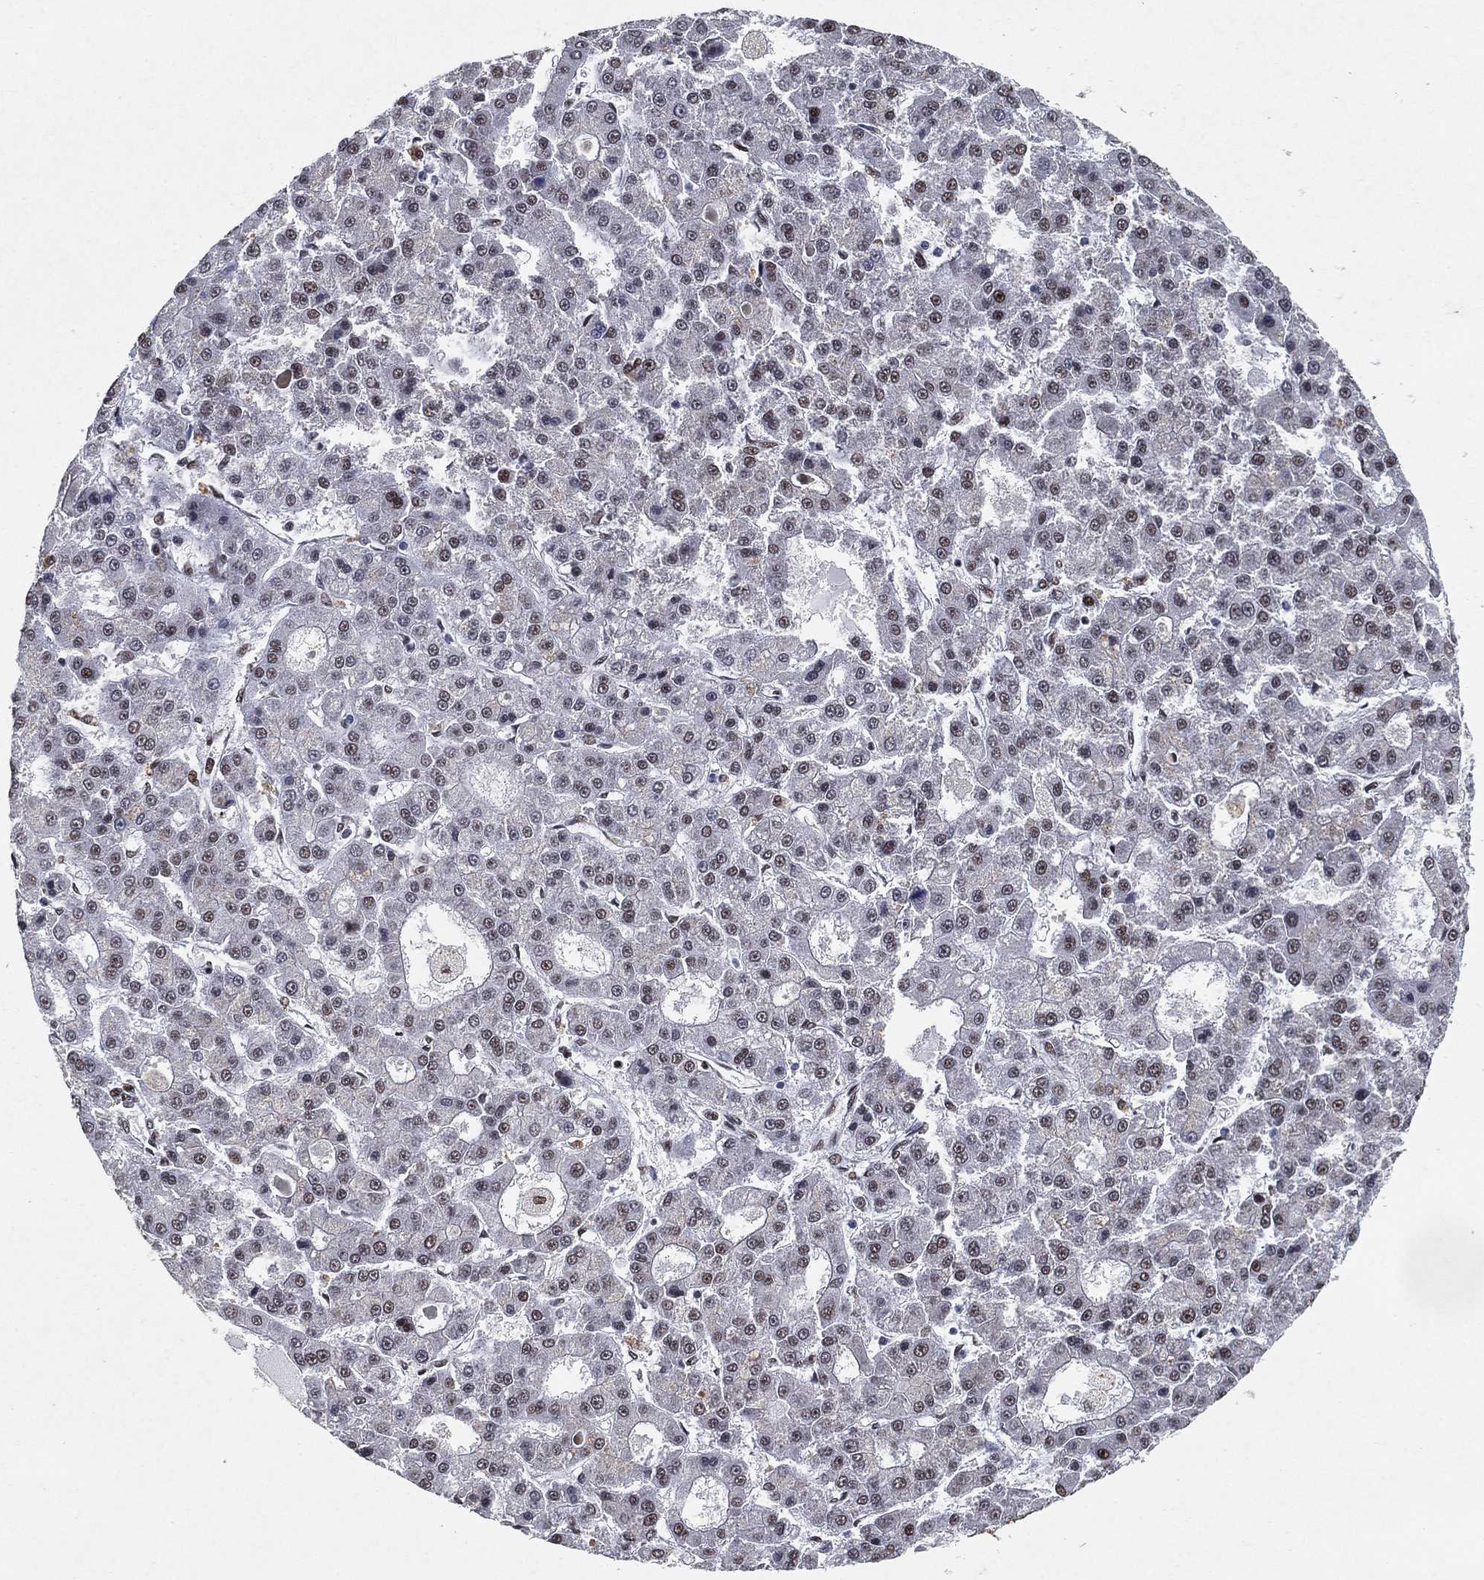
{"staining": {"intensity": "weak", "quantity": "<25%", "location": "nuclear"}, "tissue": "liver cancer", "cell_type": "Tumor cells", "image_type": "cancer", "snomed": [{"axis": "morphology", "description": "Carcinoma, Hepatocellular, NOS"}, {"axis": "topography", "description": "Liver"}], "caption": "Liver cancer was stained to show a protein in brown. There is no significant staining in tumor cells. The staining was performed using DAB (3,3'-diaminobenzidine) to visualize the protein expression in brown, while the nuclei were stained in blue with hematoxylin (Magnification: 20x).", "gene": "DDX27", "patient": {"sex": "male", "age": 70}}